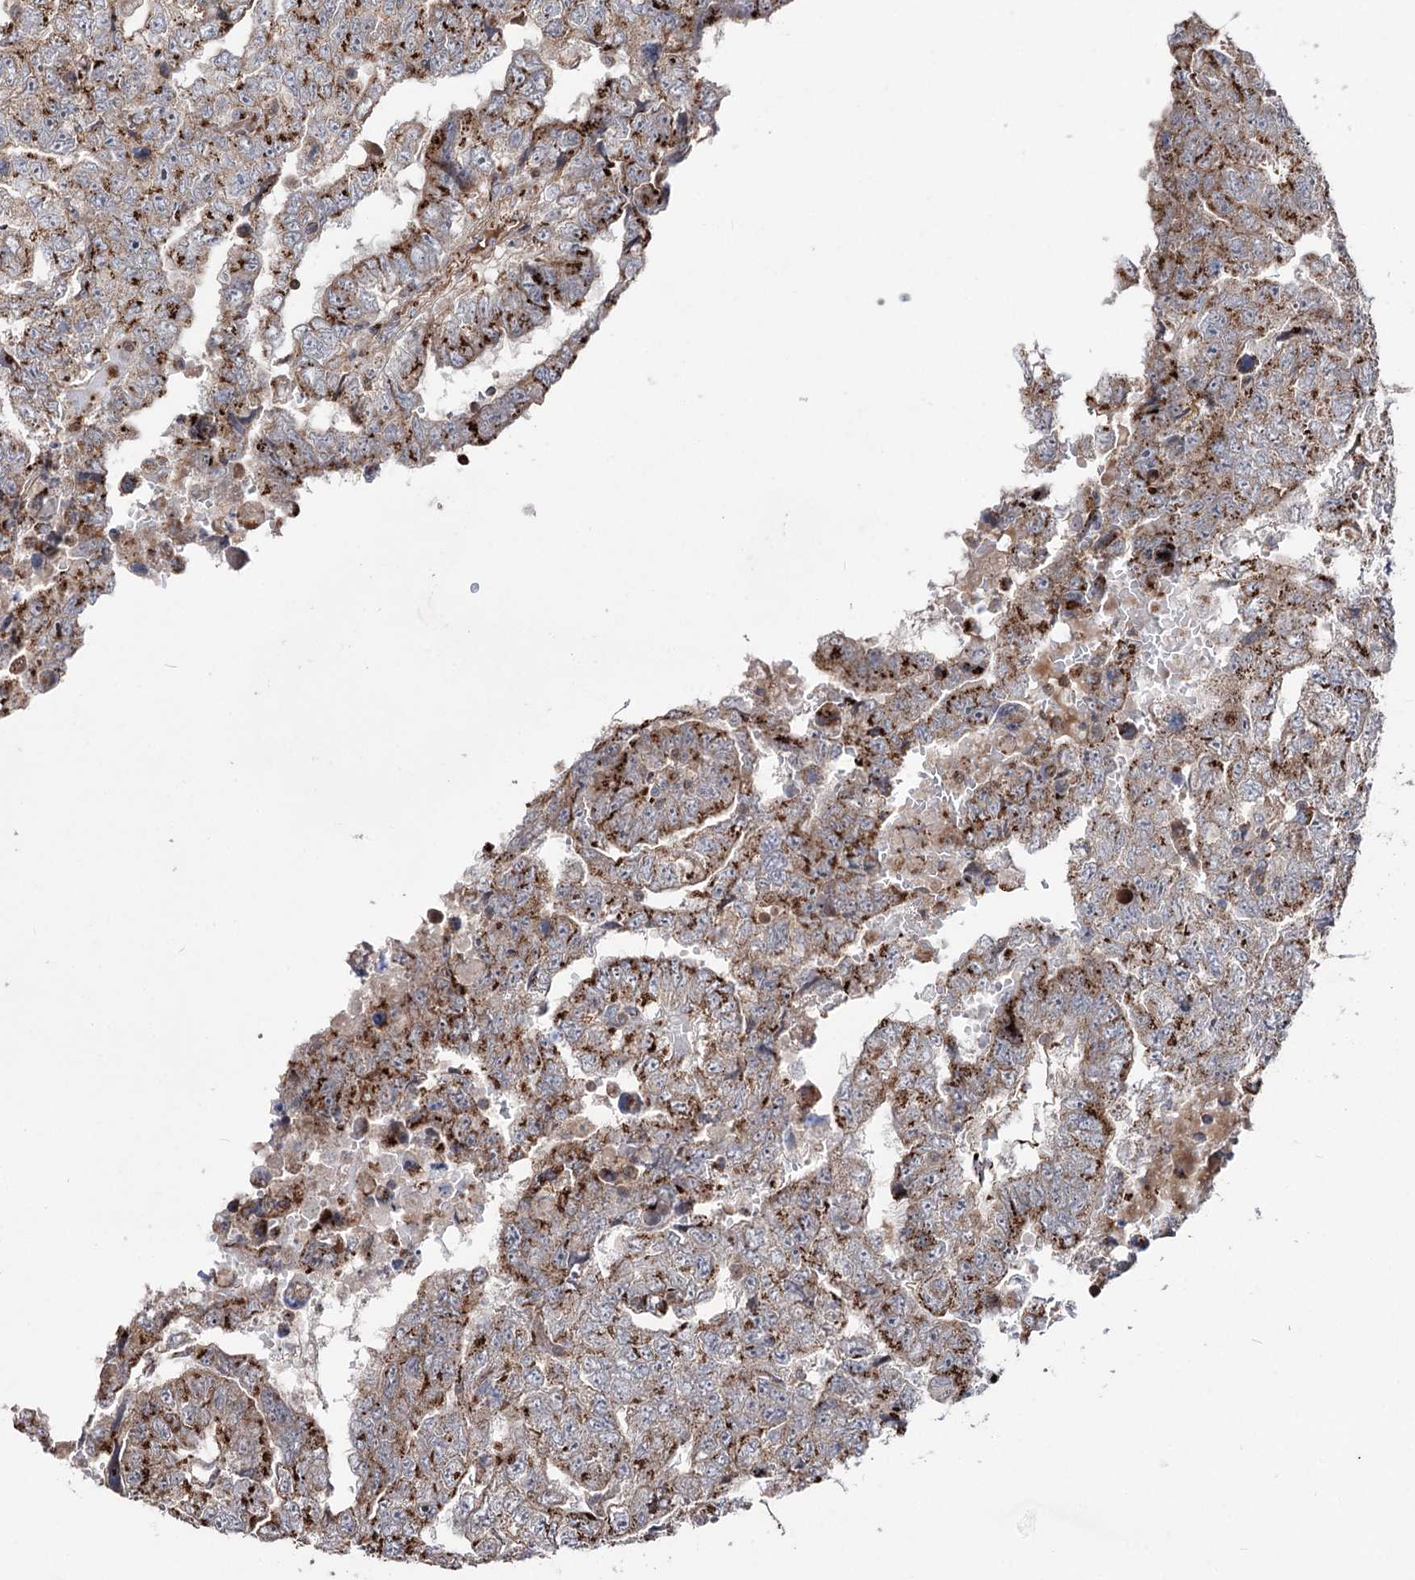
{"staining": {"intensity": "strong", "quantity": "25%-75%", "location": "cytoplasmic/membranous"}, "tissue": "testis cancer", "cell_type": "Tumor cells", "image_type": "cancer", "snomed": [{"axis": "morphology", "description": "Carcinoma, Embryonal, NOS"}, {"axis": "topography", "description": "Testis"}], "caption": "This histopathology image reveals IHC staining of human testis embryonal carcinoma, with high strong cytoplasmic/membranous staining in about 25%-75% of tumor cells.", "gene": "ARHGAP20", "patient": {"sex": "male", "age": 36}}